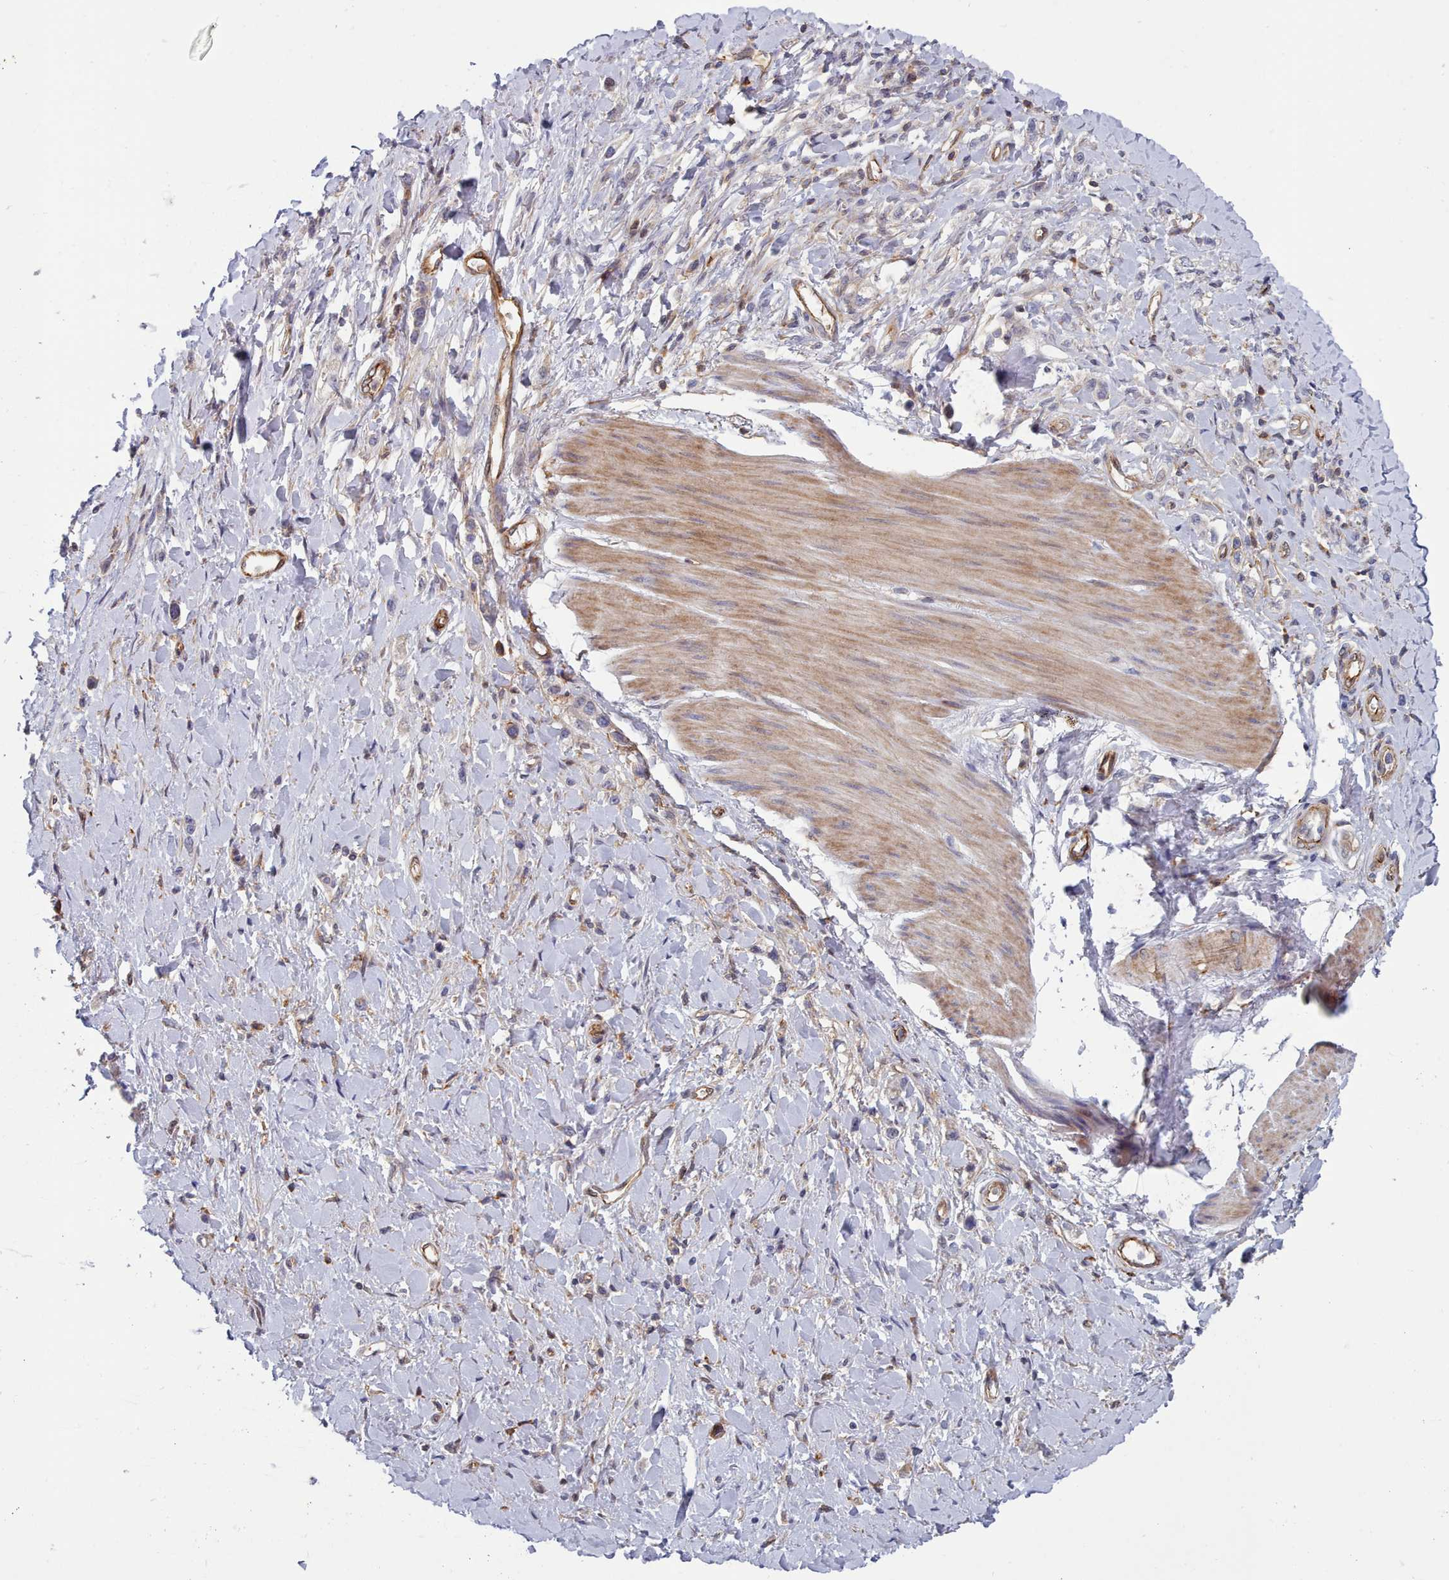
{"staining": {"intensity": "negative", "quantity": "none", "location": "none"}, "tissue": "stomach cancer", "cell_type": "Tumor cells", "image_type": "cancer", "snomed": [{"axis": "morphology", "description": "Adenocarcinoma, NOS"}, {"axis": "topography", "description": "Stomach"}], "caption": "The immunohistochemistry histopathology image has no significant staining in tumor cells of adenocarcinoma (stomach) tissue.", "gene": "G6PC1", "patient": {"sex": "female", "age": 65}}